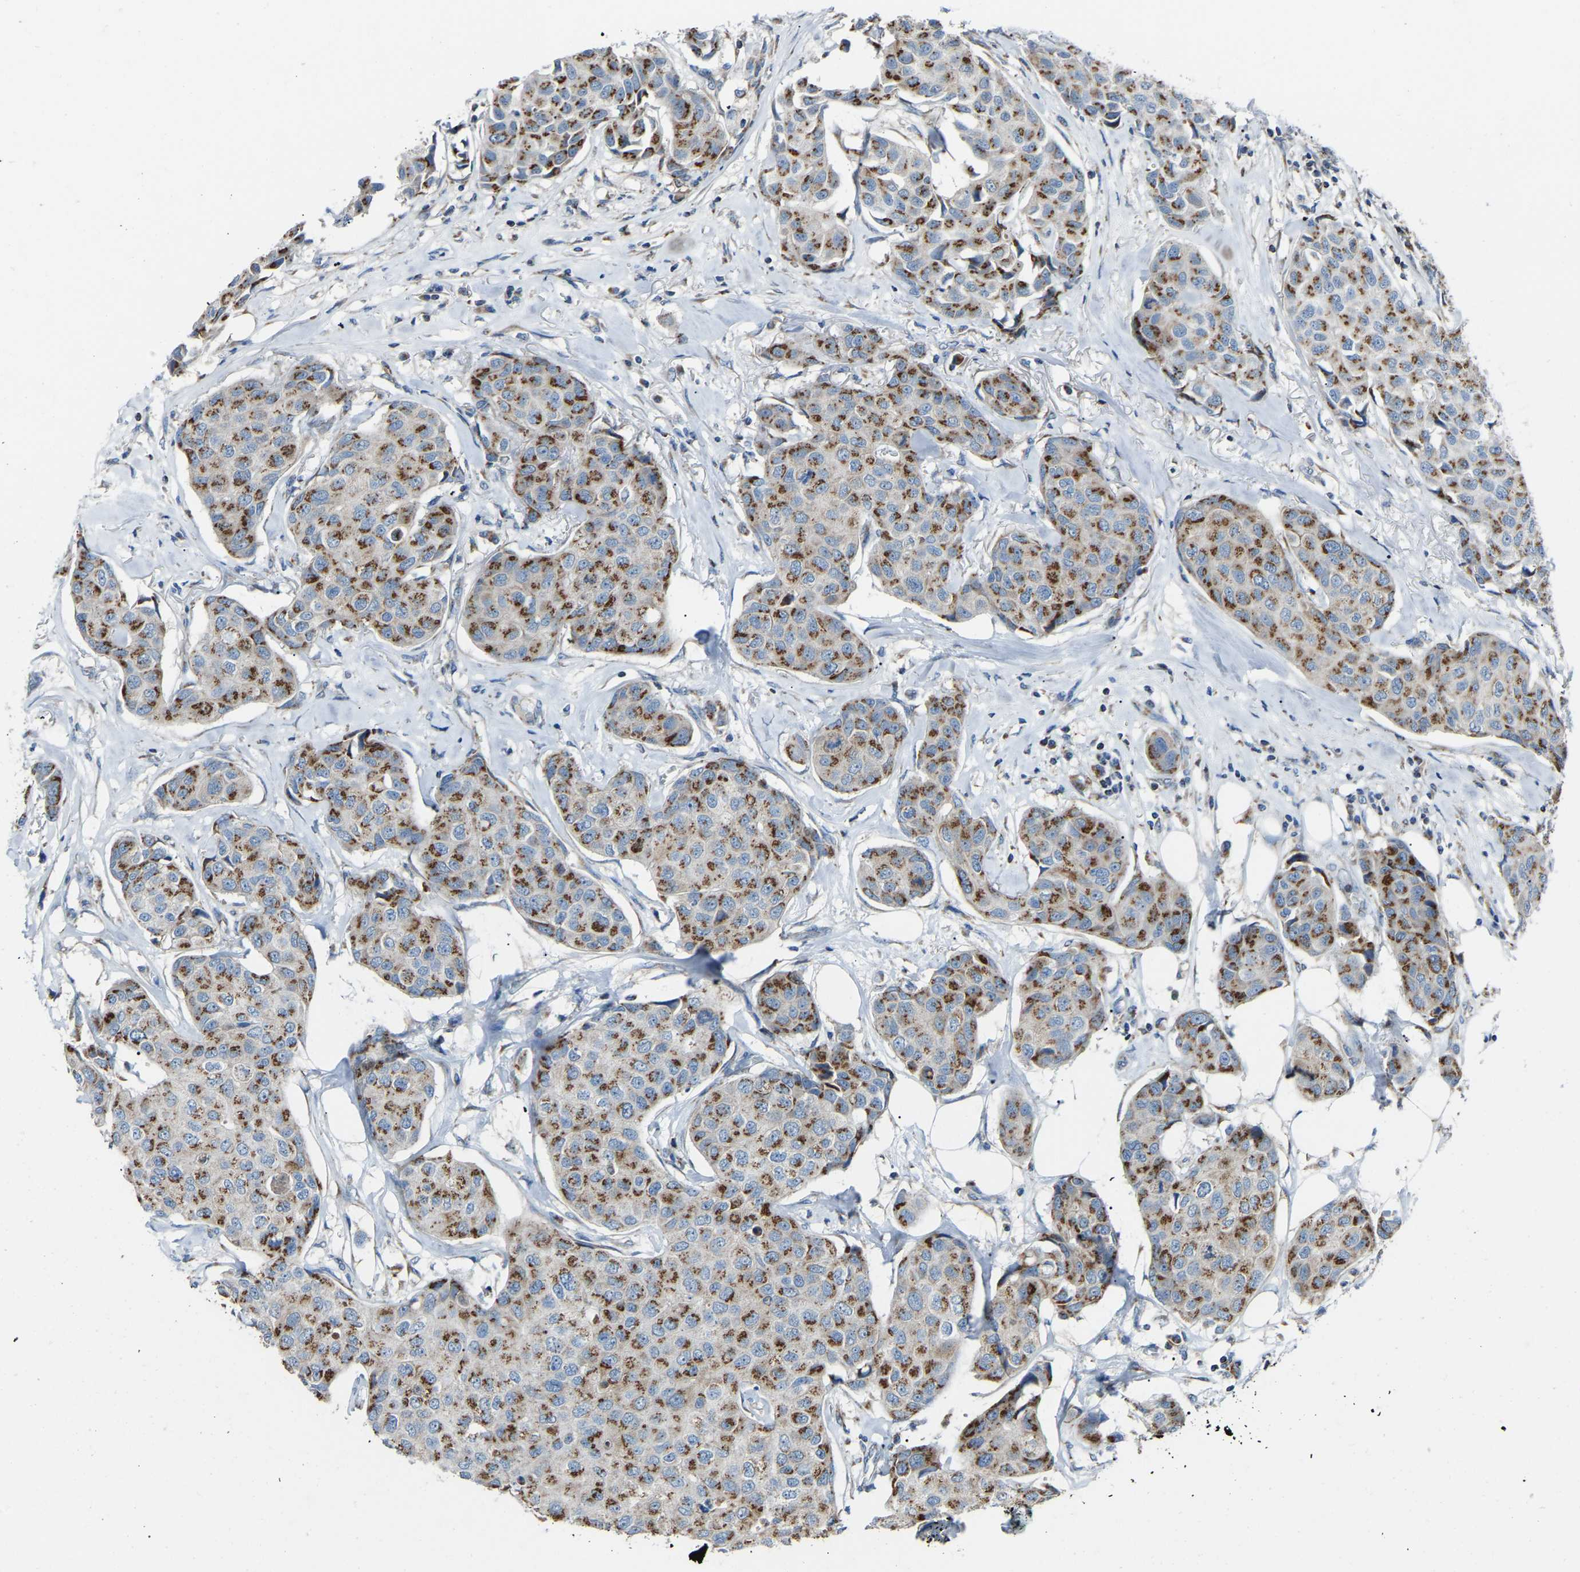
{"staining": {"intensity": "moderate", "quantity": ">75%", "location": "cytoplasmic/membranous"}, "tissue": "breast cancer", "cell_type": "Tumor cells", "image_type": "cancer", "snomed": [{"axis": "morphology", "description": "Duct carcinoma"}, {"axis": "topography", "description": "Breast"}], "caption": "A brown stain labels moderate cytoplasmic/membranous staining of a protein in human breast cancer tumor cells.", "gene": "CANT1", "patient": {"sex": "female", "age": 80}}